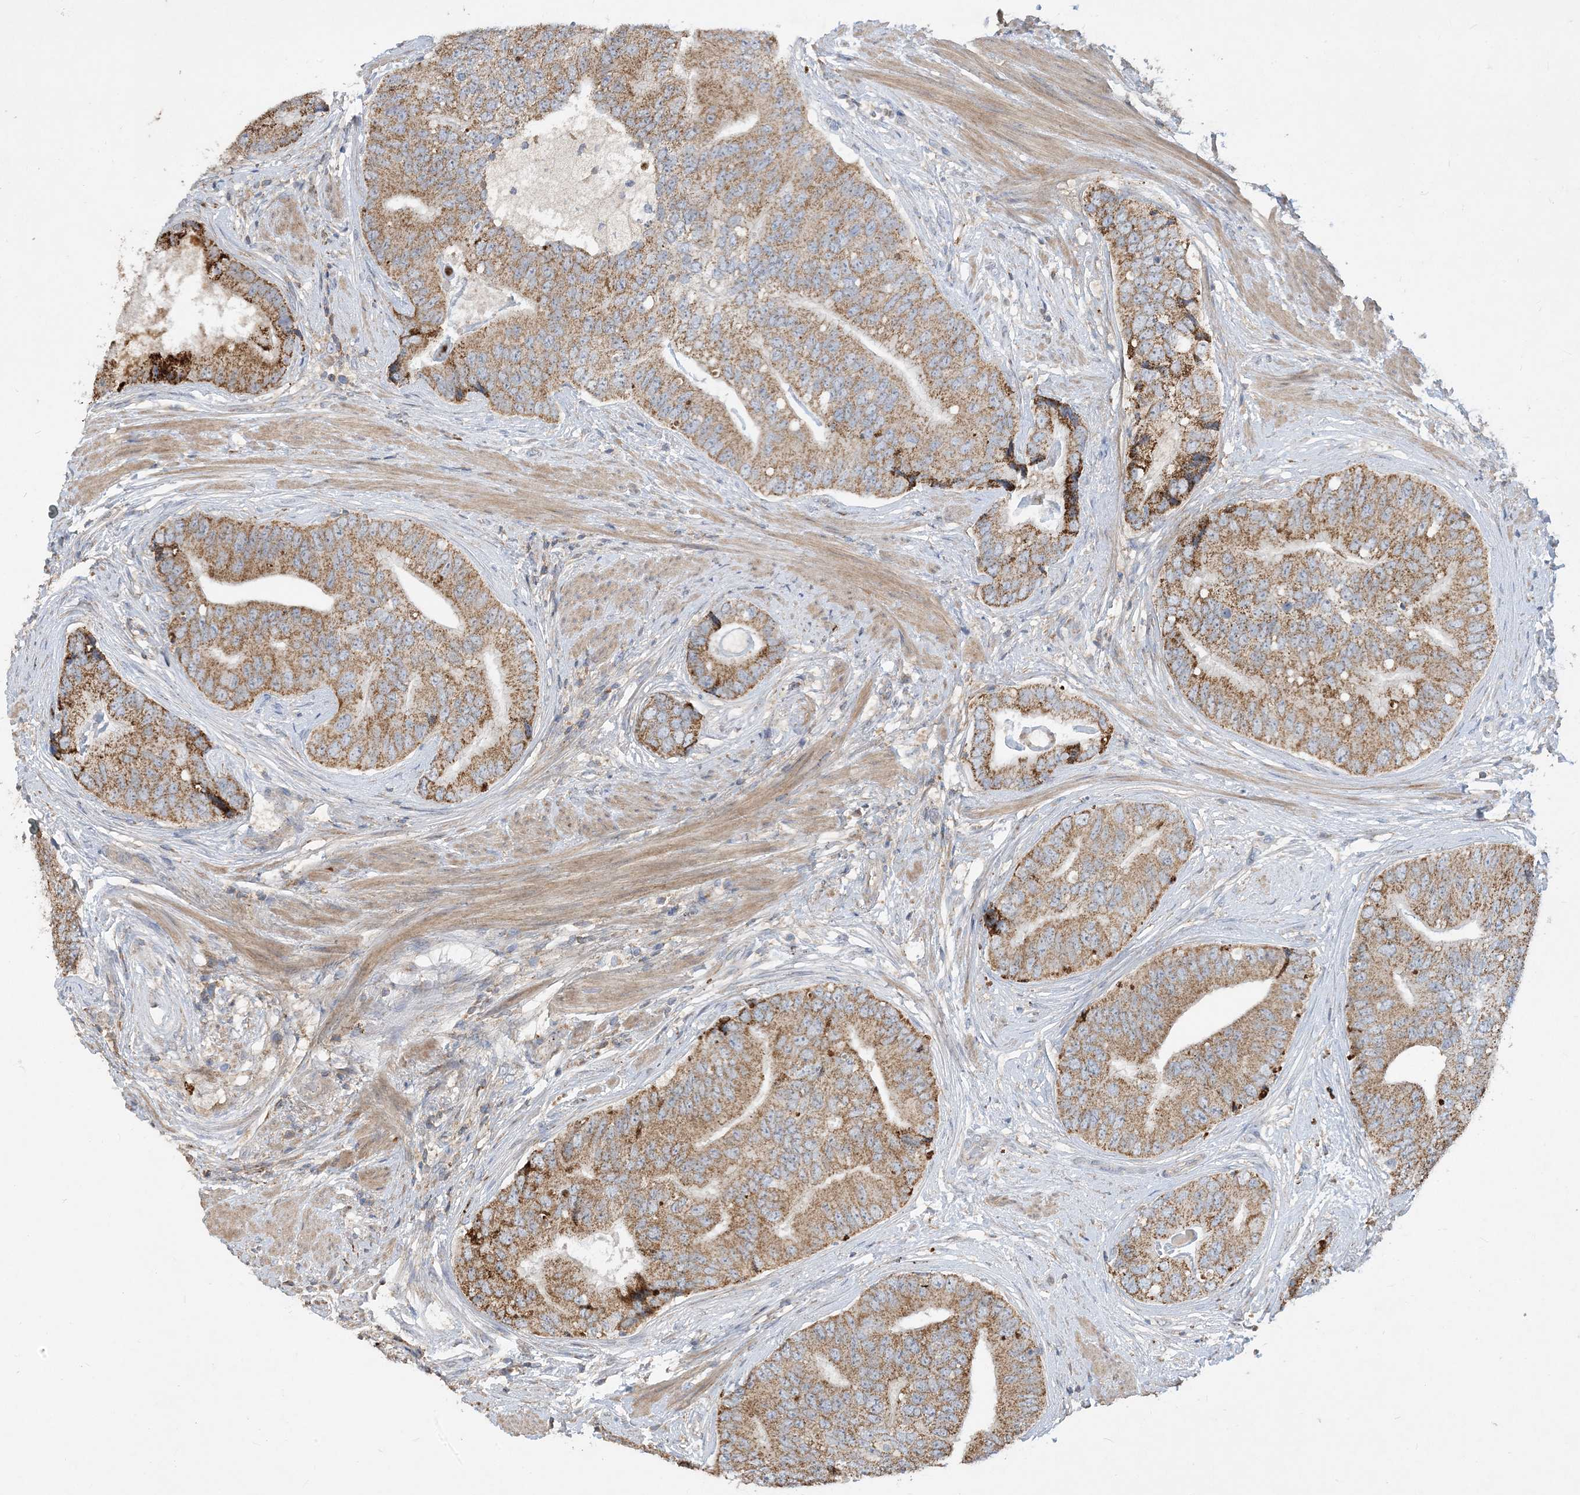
{"staining": {"intensity": "moderate", "quantity": ">75%", "location": "cytoplasmic/membranous"}, "tissue": "prostate cancer", "cell_type": "Tumor cells", "image_type": "cancer", "snomed": [{"axis": "morphology", "description": "Adenocarcinoma, High grade"}, {"axis": "topography", "description": "Prostate"}], "caption": "The histopathology image exhibits a brown stain indicating the presence of a protein in the cytoplasmic/membranous of tumor cells in prostate high-grade adenocarcinoma.", "gene": "ECHDC1", "patient": {"sex": "male", "age": 70}}